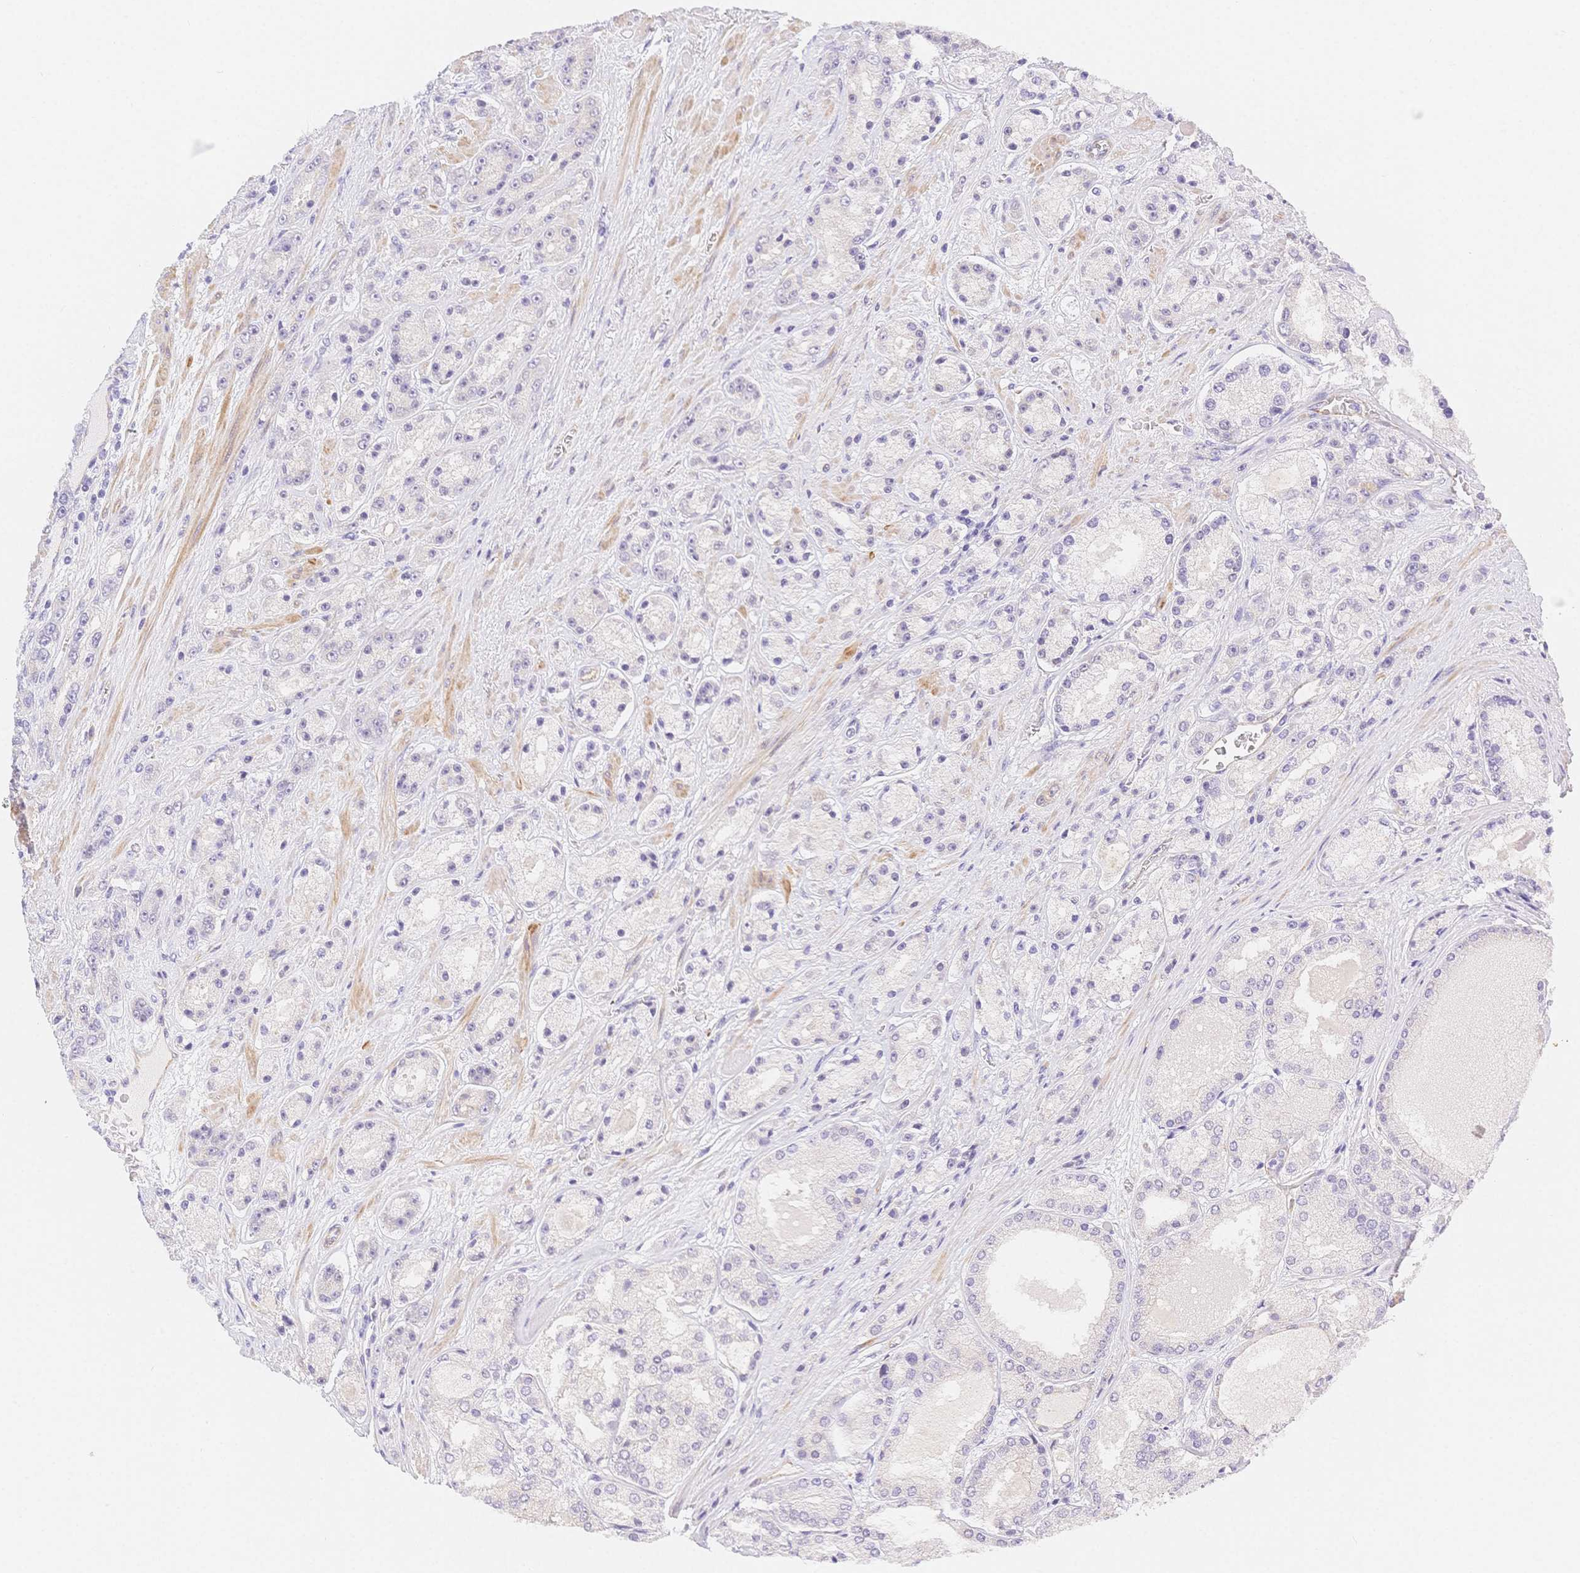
{"staining": {"intensity": "negative", "quantity": "none", "location": "none"}, "tissue": "prostate cancer", "cell_type": "Tumor cells", "image_type": "cancer", "snomed": [{"axis": "morphology", "description": "Adenocarcinoma, High grade"}, {"axis": "topography", "description": "Prostate"}], "caption": "Tumor cells are negative for protein expression in human prostate cancer.", "gene": "CSN1S1", "patient": {"sex": "male", "age": 67}}